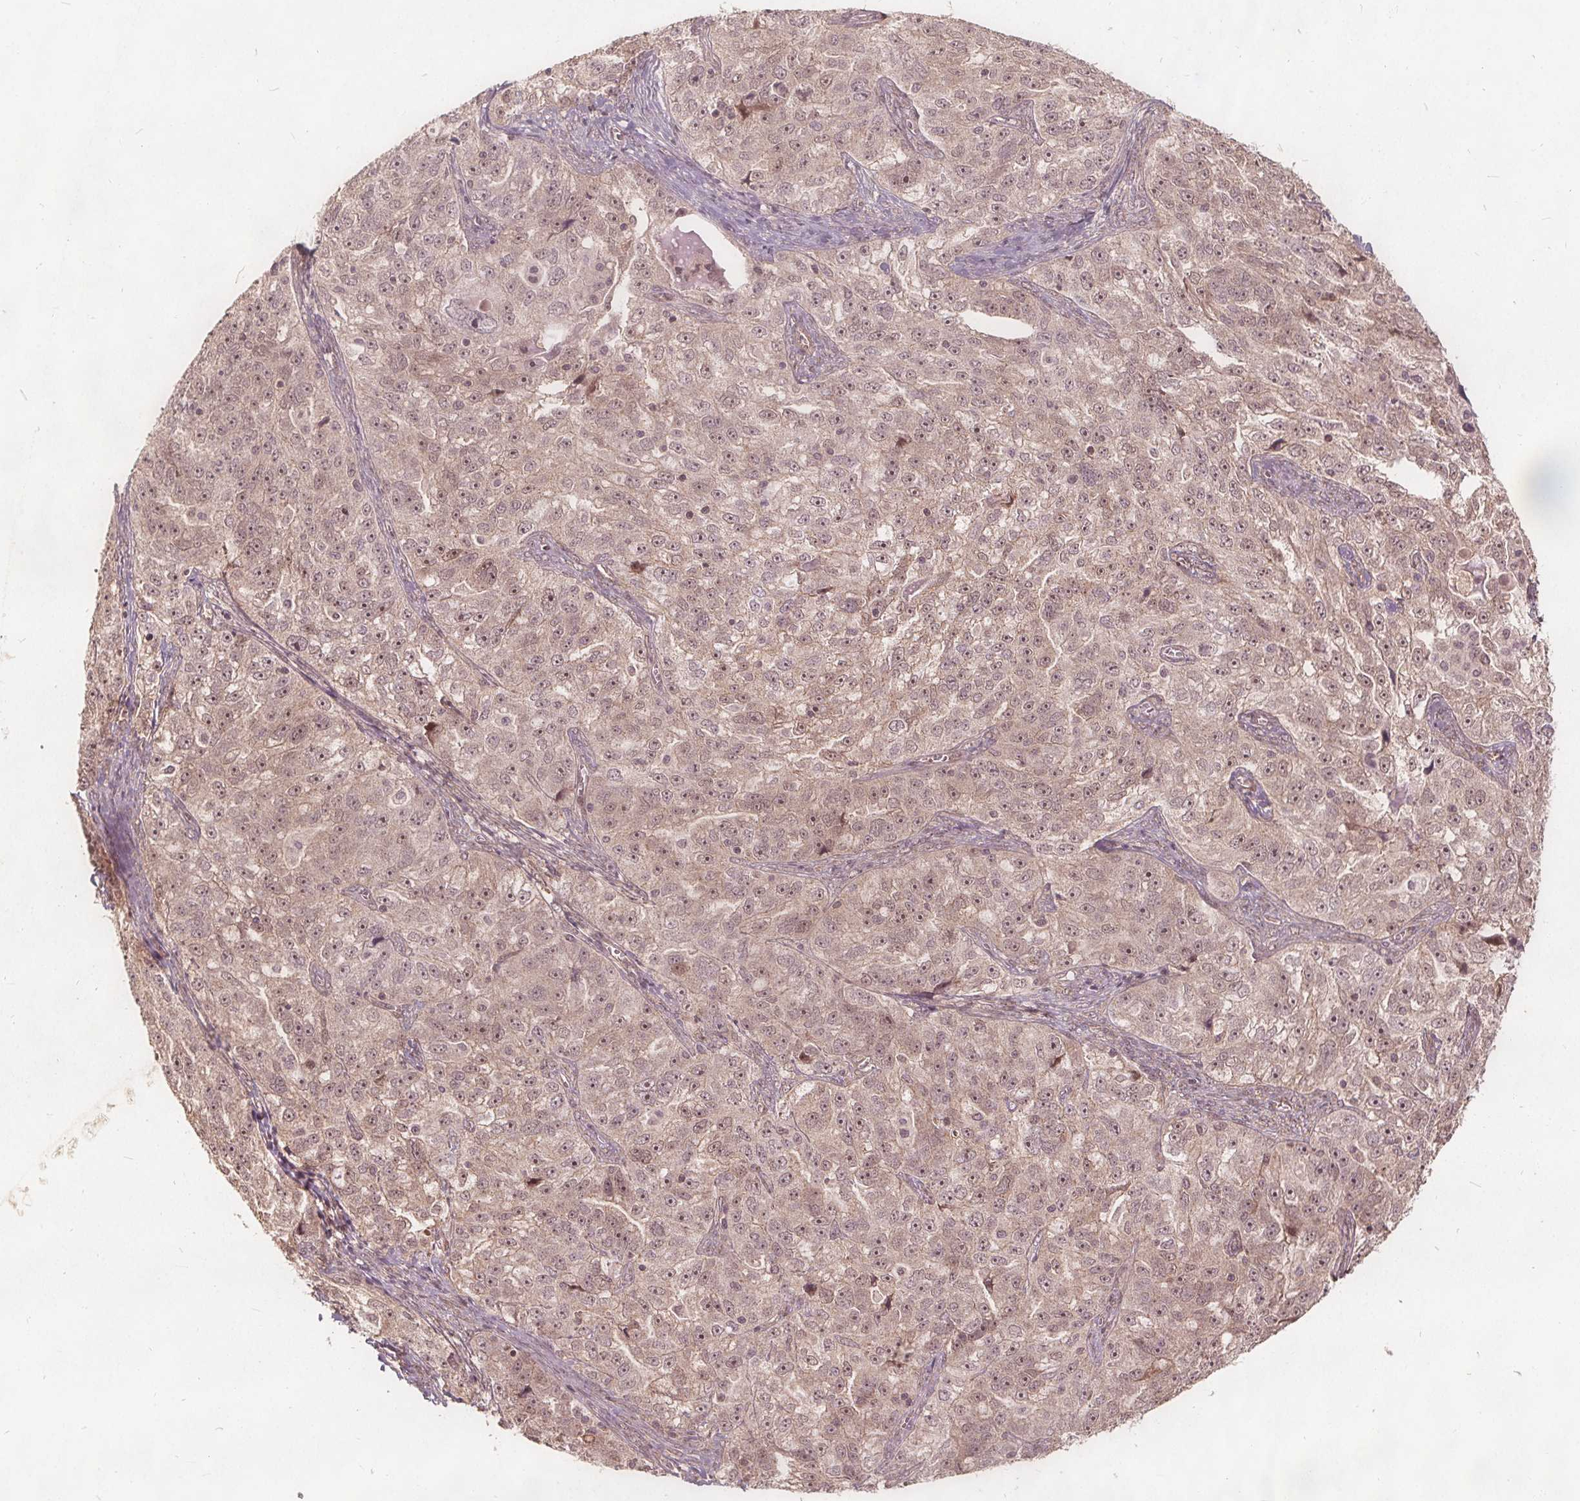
{"staining": {"intensity": "moderate", "quantity": ">75%", "location": "cytoplasmic/membranous,nuclear"}, "tissue": "ovarian cancer", "cell_type": "Tumor cells", "image_type": "cancer", "snomed": [{"axis": "morphology", "description": "Cystadenocarcinoma, serous, NOS"}, {"axis": "topography", "description": "Ovary"}], "caption": "Immunohistochemistry staining of serous cystadenocarcinoma (ovarian), which shows medium levels of moderate cytoplasmic/membranous and nuclear staining in approximately >75% of tumor cells indicating moderate cytoplasmic/membranous and nuclear protein staining. The staining was performed using DAB (3,3'-diaminobenzidine) (brown) for protein detection and nuclei were counterstained in hematoxylin (blue).", "gene": "PPP1CB", "patient": {"sex": "female", "age": 51}}